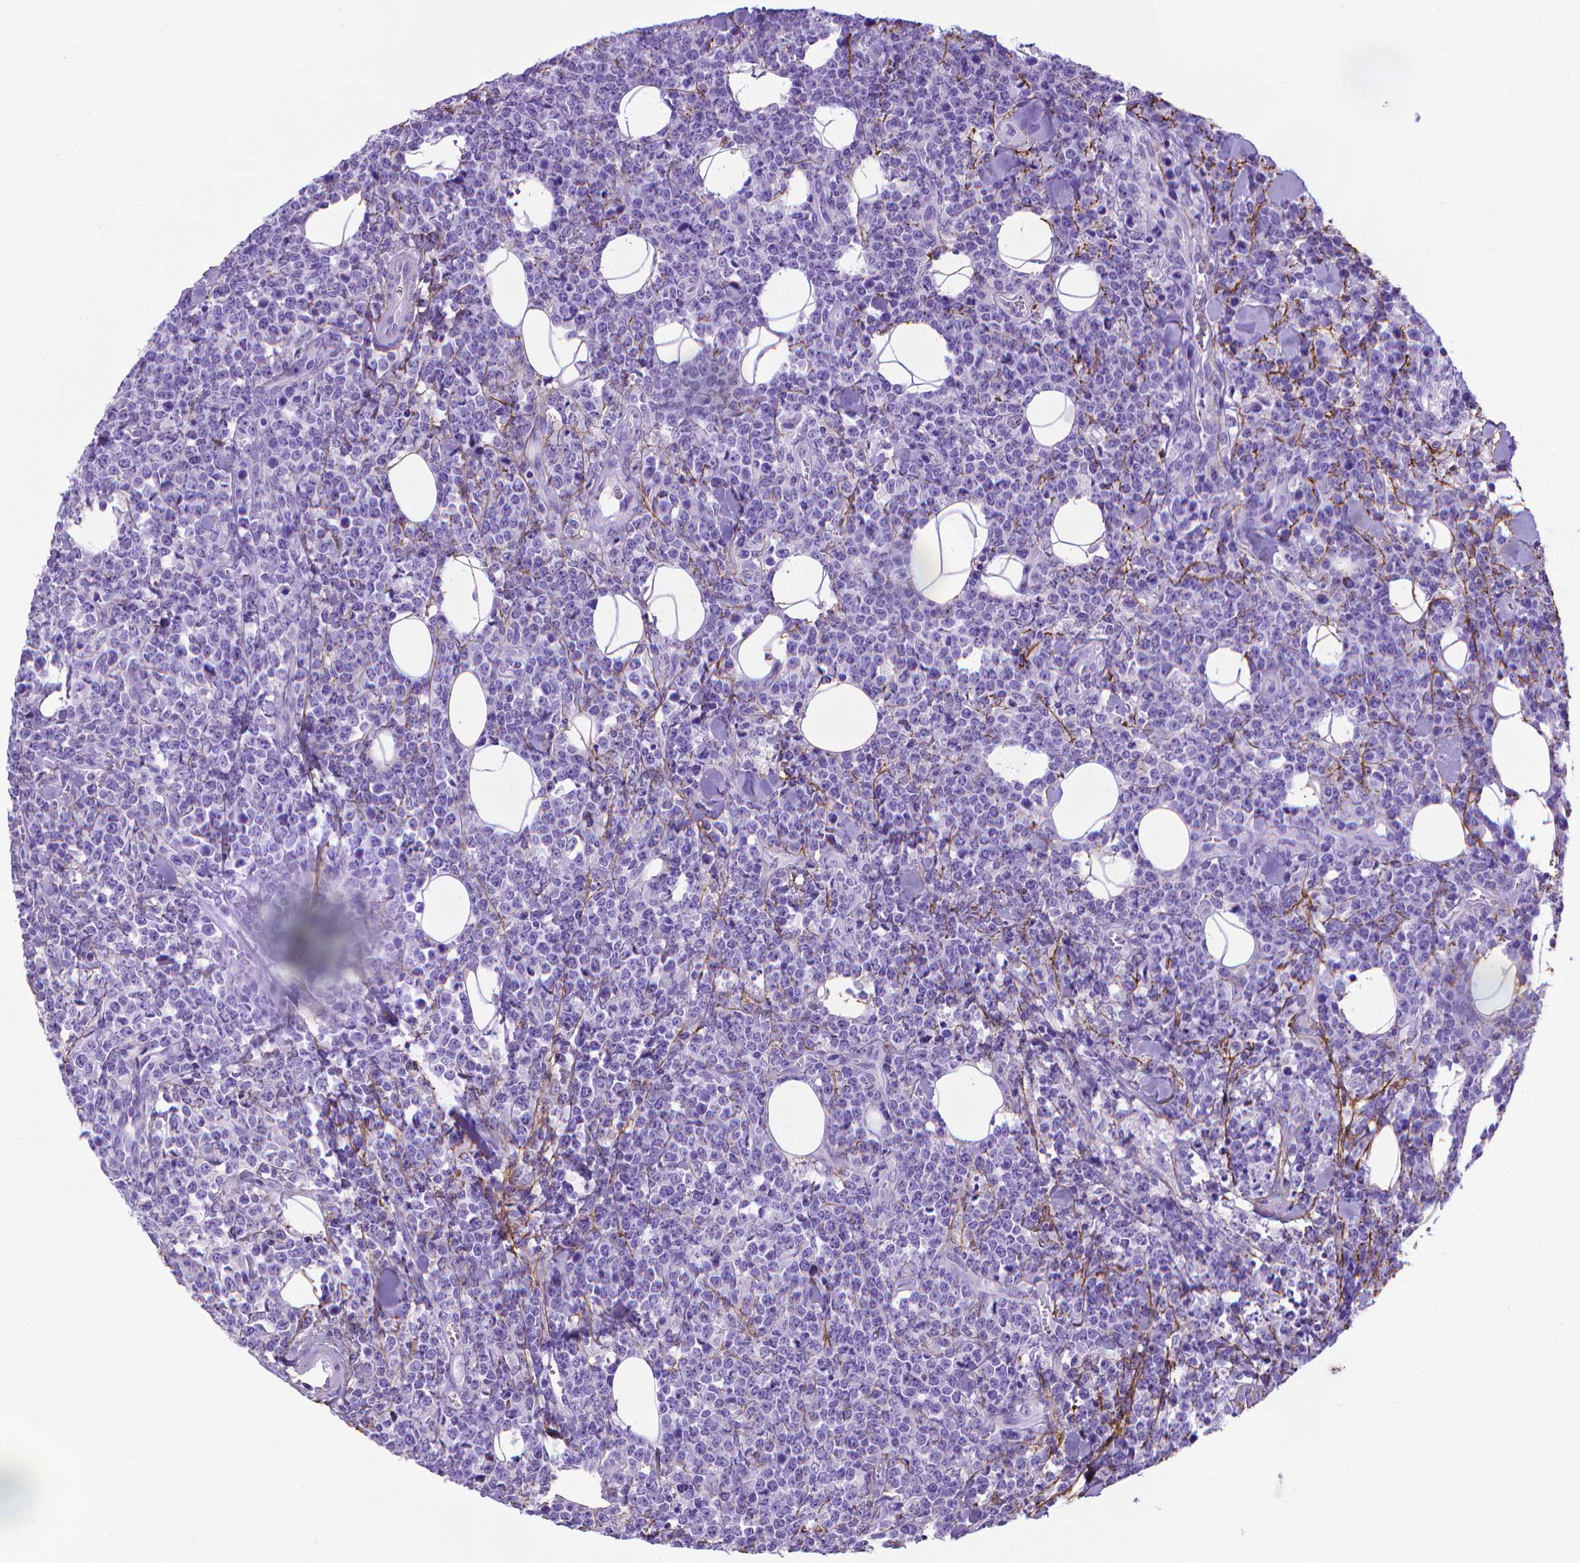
{"staining": {"intensity": "negative", "quantity": "none", "location": "none"}, "tissue": "lymphoma", "cell_type": "Tumor cells", "image_type": "cancer", "snomed": [{"axis": "morphology", "description": "Malignant lymphoma, non-Hodgkin's type, High grade"}, {"axis": "topography", "description": "Small intestine"}], "caption": "Protein analysis of malignant lymphoma, non-Hodgkin's type (high-grade) reveals no significant positivity in tumor cells.", "gene": "MFAP2", "patient": {"sex": "female", "age": 56}}